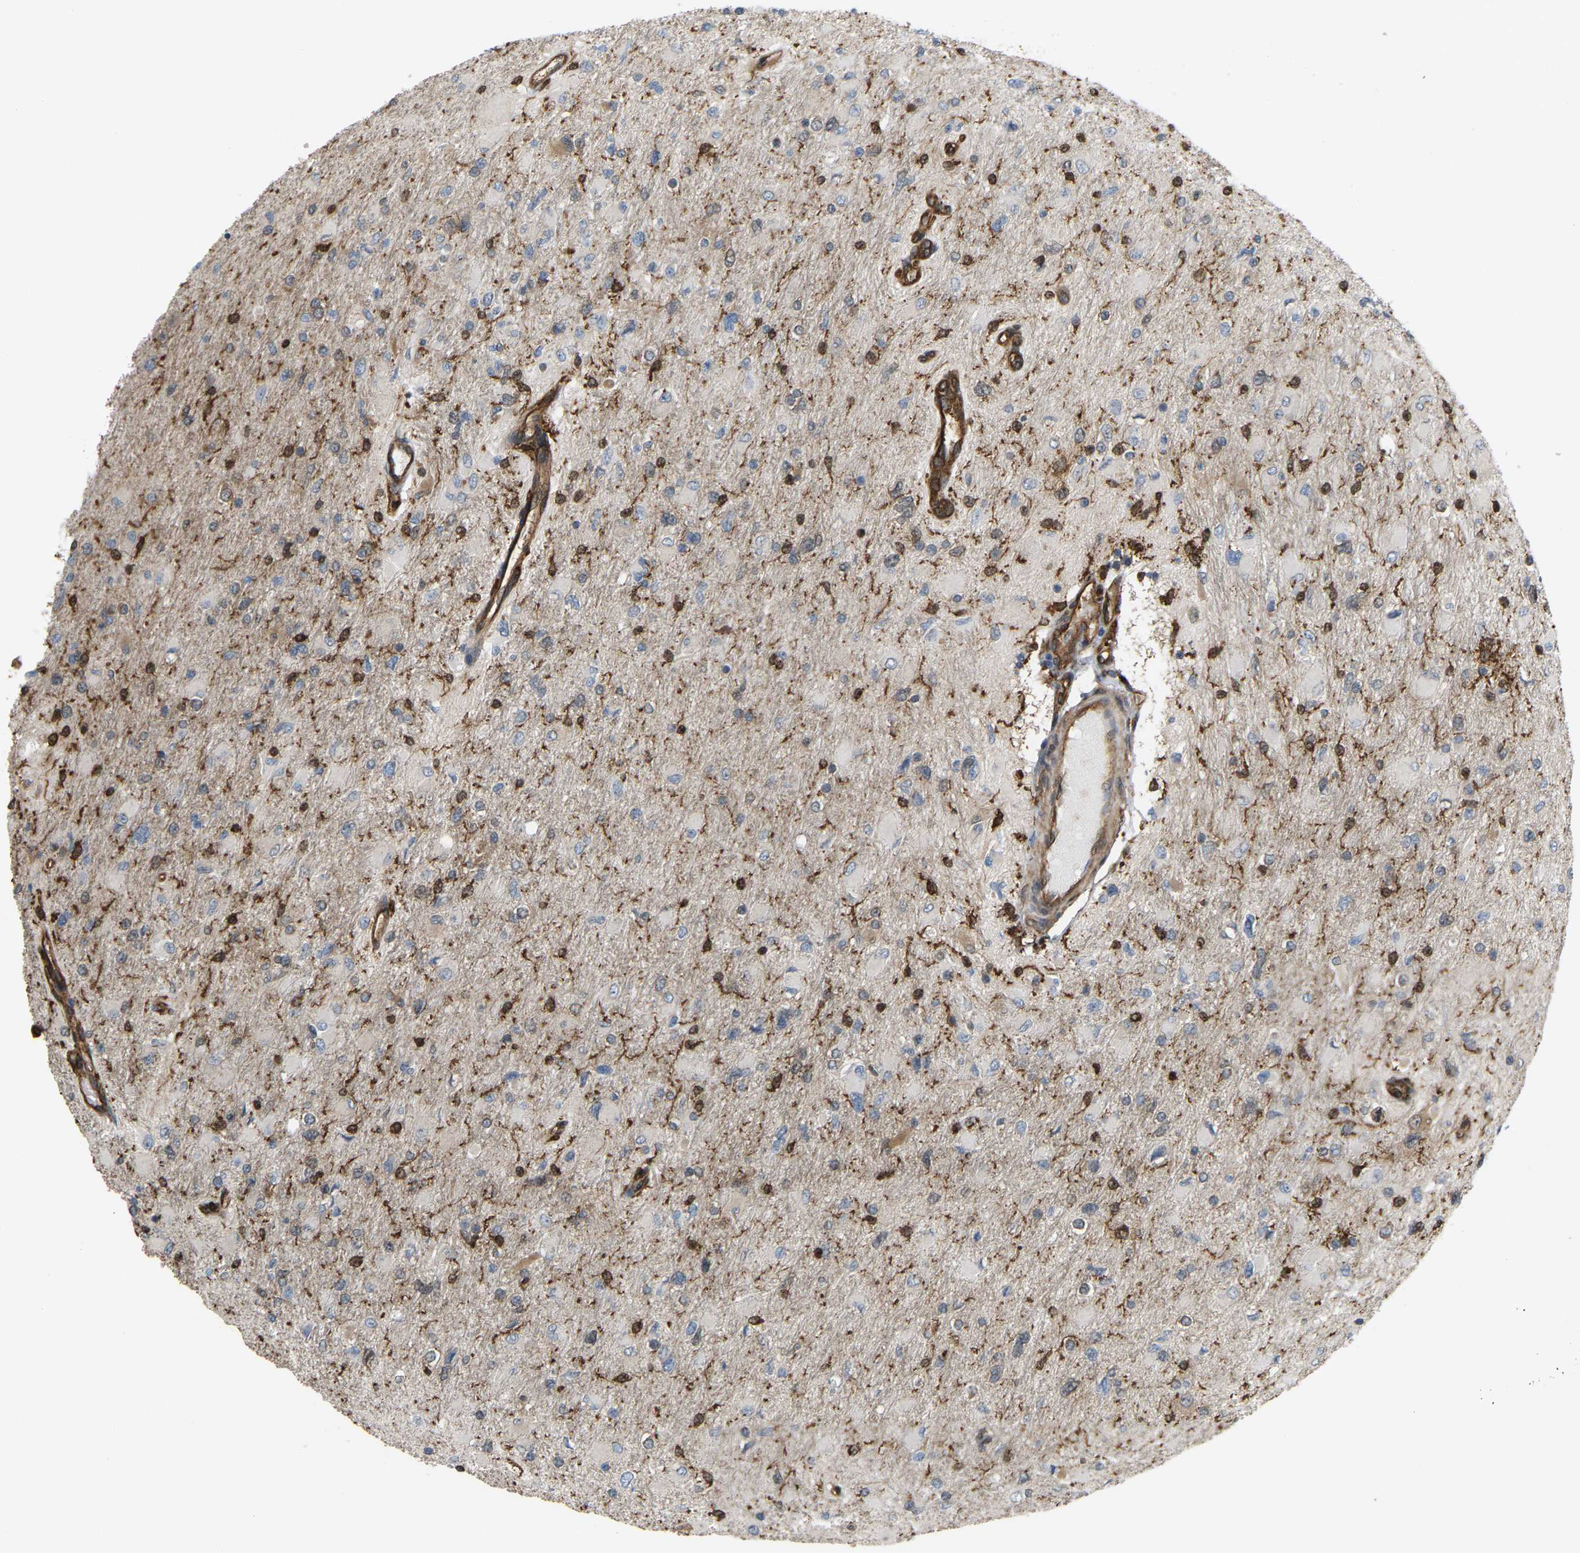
{"staining": {"intensity": "moderate", "quantity": "<25%", "location": "cytoplasmic/membranous"}, "tissue": "glioma", "cell_type": "Tumor cells", "image_type": "cancer", "snomed": [{"axis": "morphology", "description": "Glioma, malignant, High grade"}, {"axis": "topography", "description": "Cerebral cortex"}], "caption": "A low amount of moderate cytoplasmic/membranous expression is seen in about <25% of tumor cells in malignant glioma (high-grade) tissue.", "gene": "PICALM", "patient": {"sex": "female", "age": 36}}